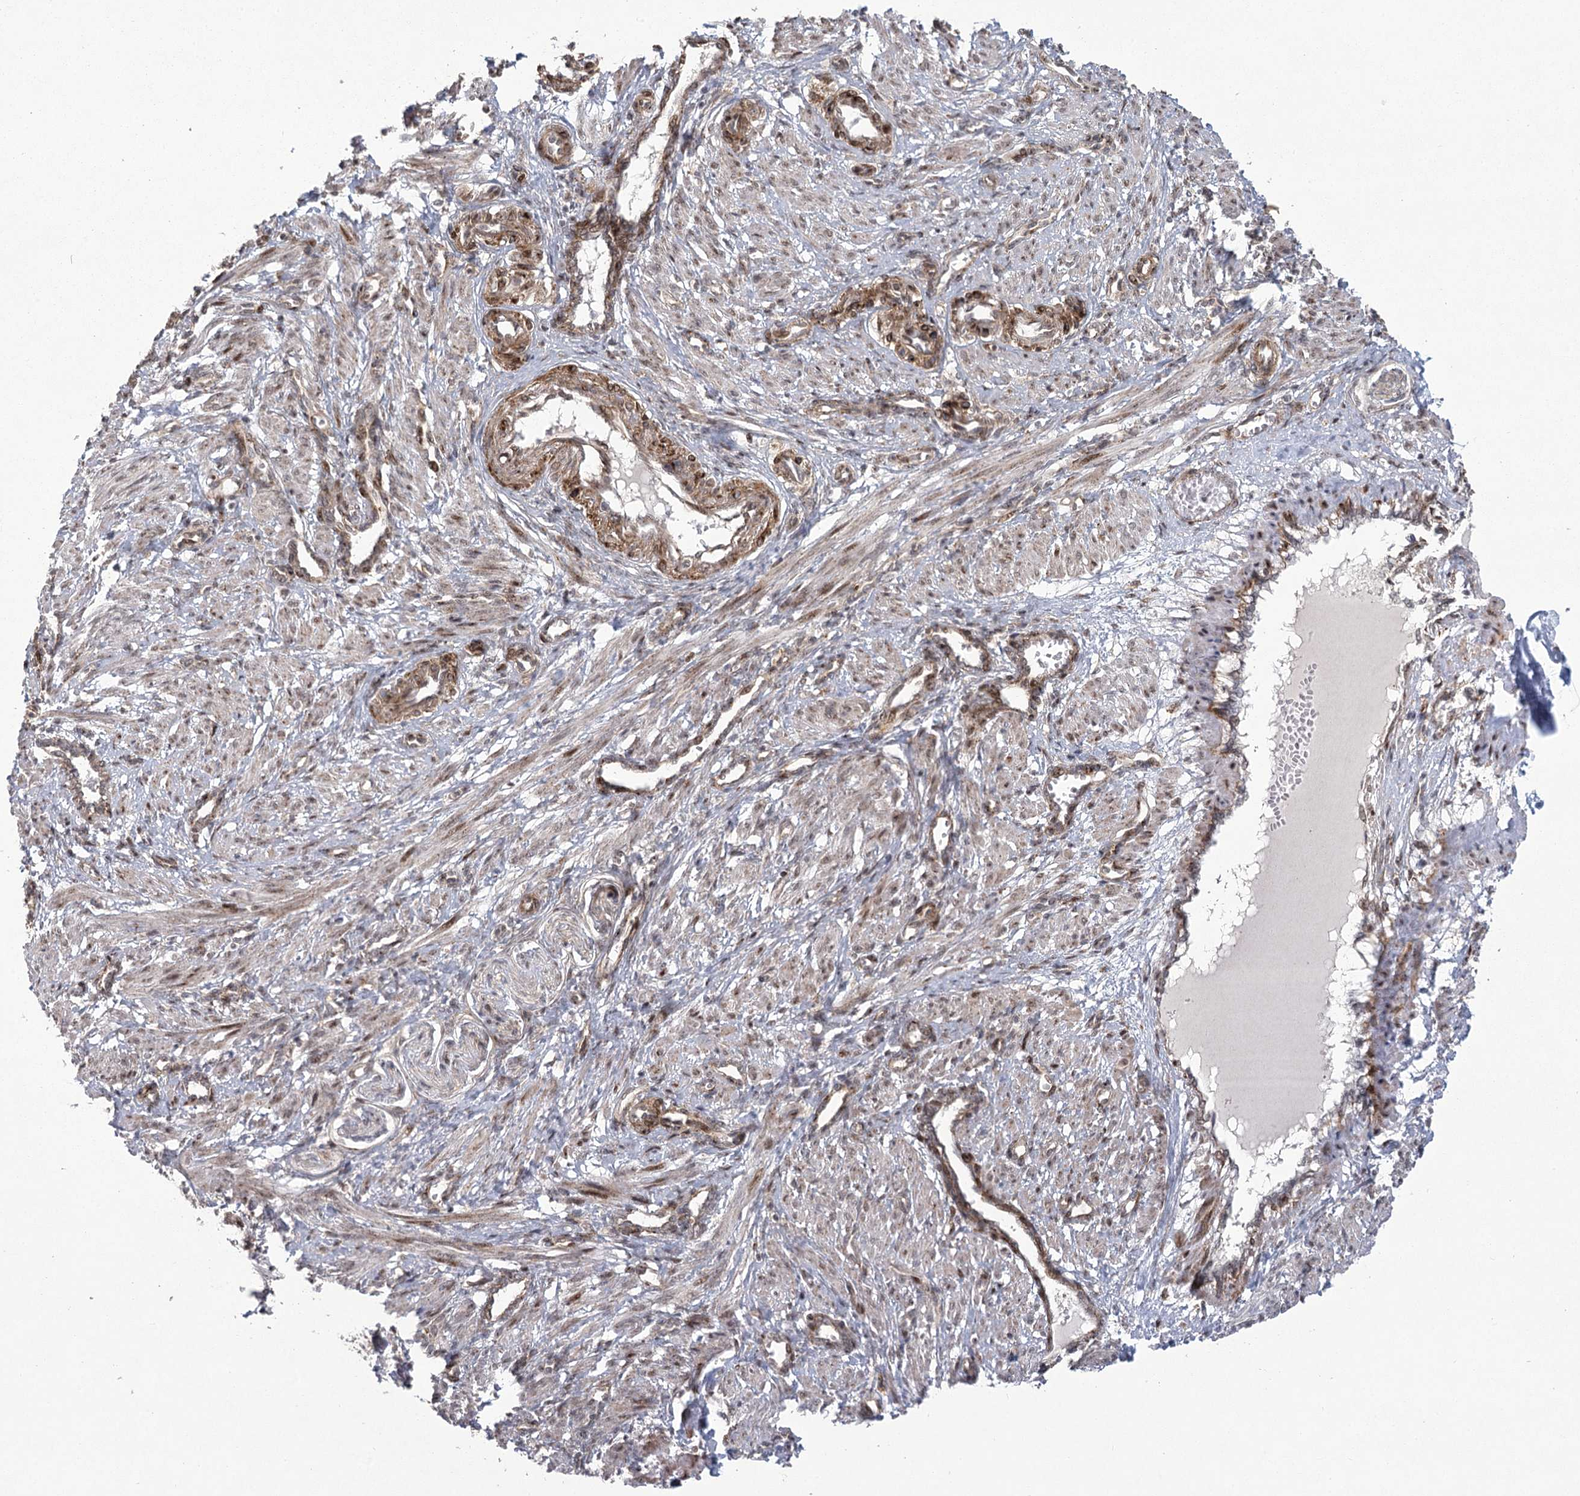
{"staining": {"intensity": "moderate", "quantity": "25%-75%", "location": "cytoplasmic/membranous"}, "tissue": "smooth muscle", "cell_type": "Smooth muscle cells", "image_type": "normal", "snomed": [{"axis": "morphology", "description": "Normal tissue, NOS"}, {"axis": "topography", "description": "Endometrium"}], "caption": "High-power microscopy captured an IHC image of unremarkable smooth muscle, revealing moderate cytoplasmic/membranous expression in about 25%-75% of smooth muscle cells. The staining was performed using DAB to visualize the protein expression in brown, while the nuclei were stained in blue with hematoxylin (Magnification: 20x).", "gene": "PARM1", "patient": {"sex": "female", "age": 33}}